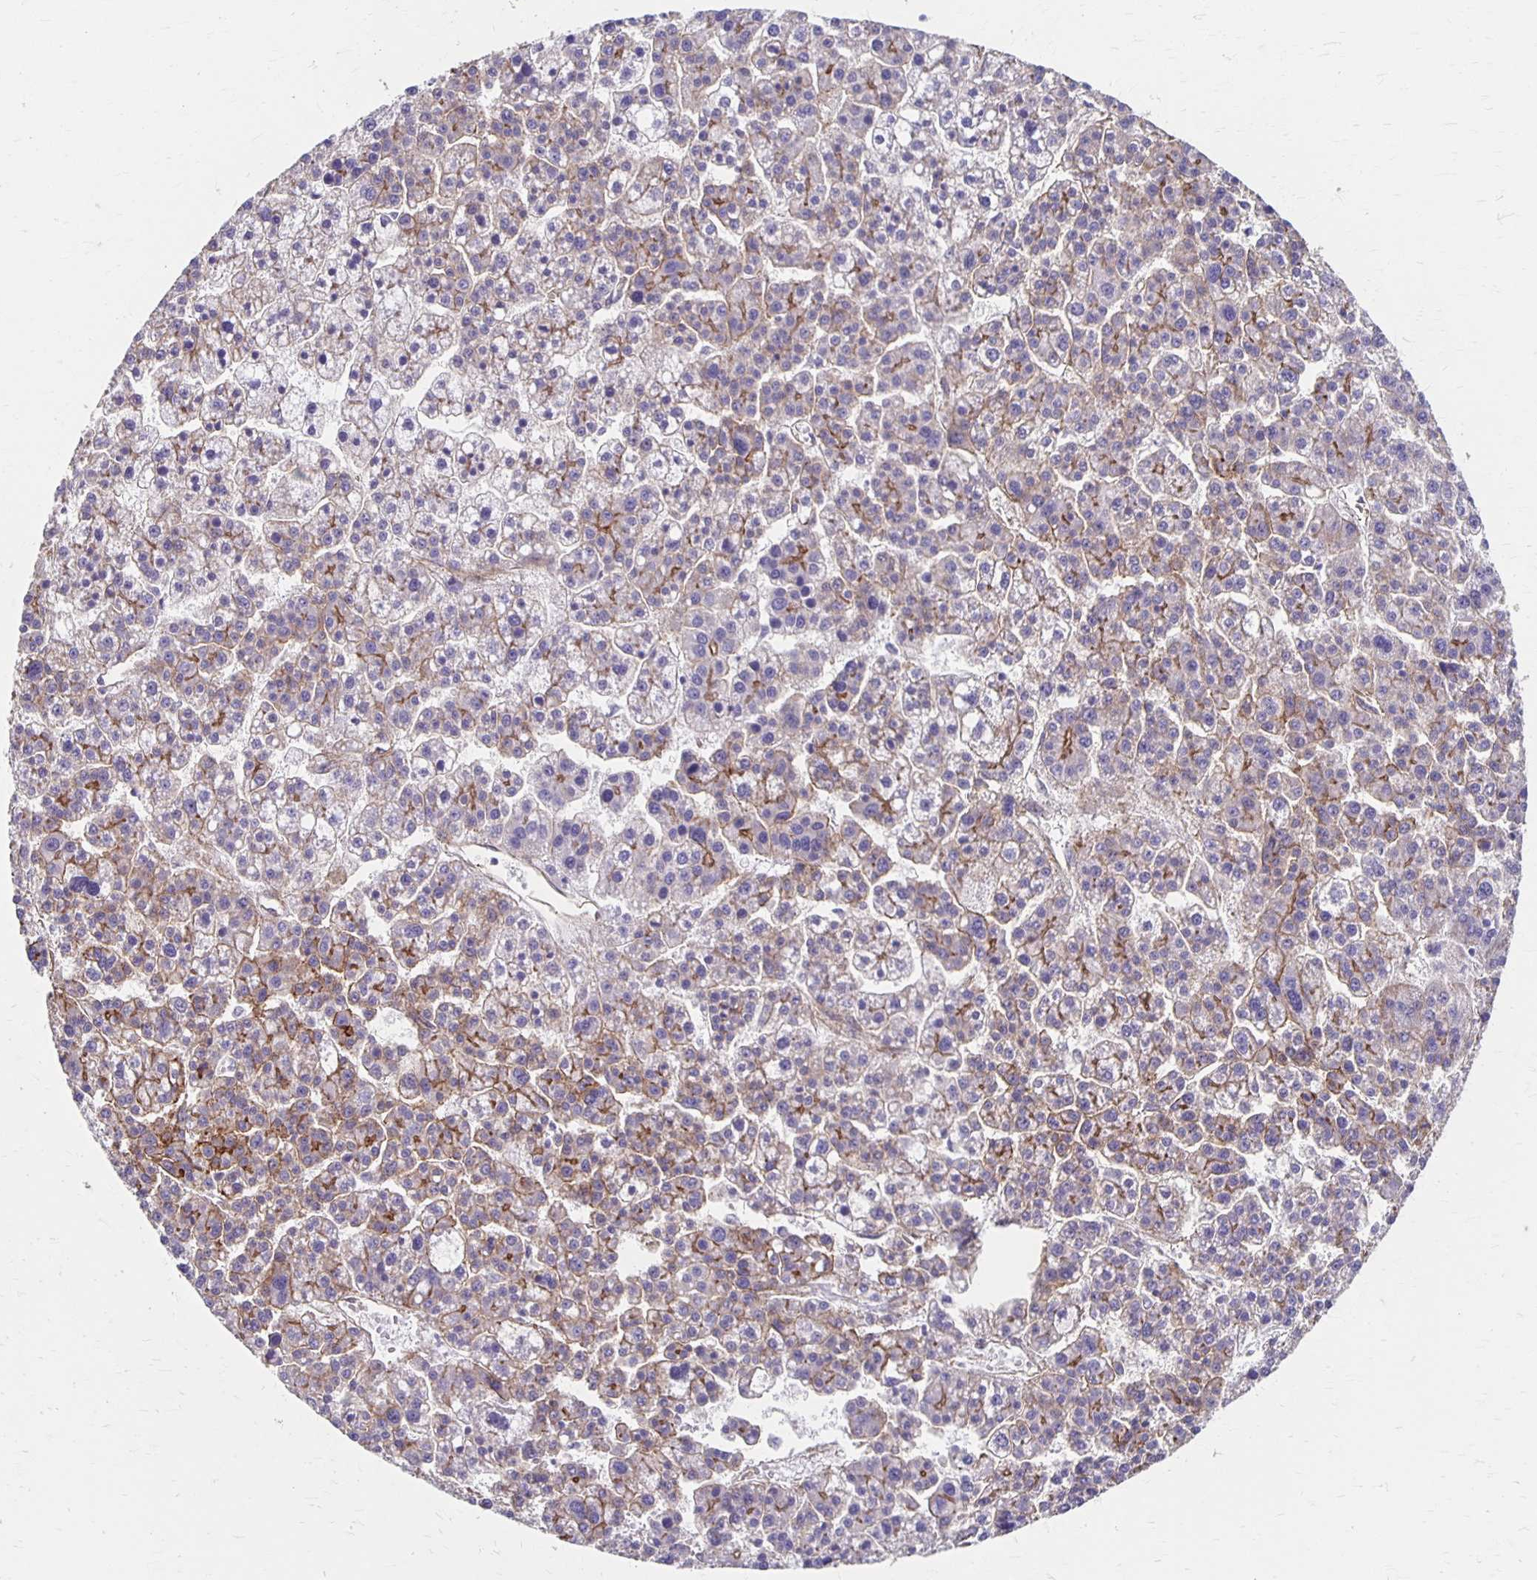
{"staining": {"intensity": "moderate", "quantity": "<25%", "location": "cytoplasmic/membranous"}, "tissue": "liver cancer", "cell_type": "Tumor cells", "image_type": "cancer", "snomed": [{"axis": "morphology", "description": "Carcinoma, Hepatocellular, NOS"}, {"axis": "topography", "description": "Liver"}], "caption": "Tumor cells display moderate cytoplasmic/membranous staining in about <25% of cells in liver cancer (hepatocellular carcinoma).", "gene": "PPP1R3E", "patient": {"sex": "female", "age": 58}}